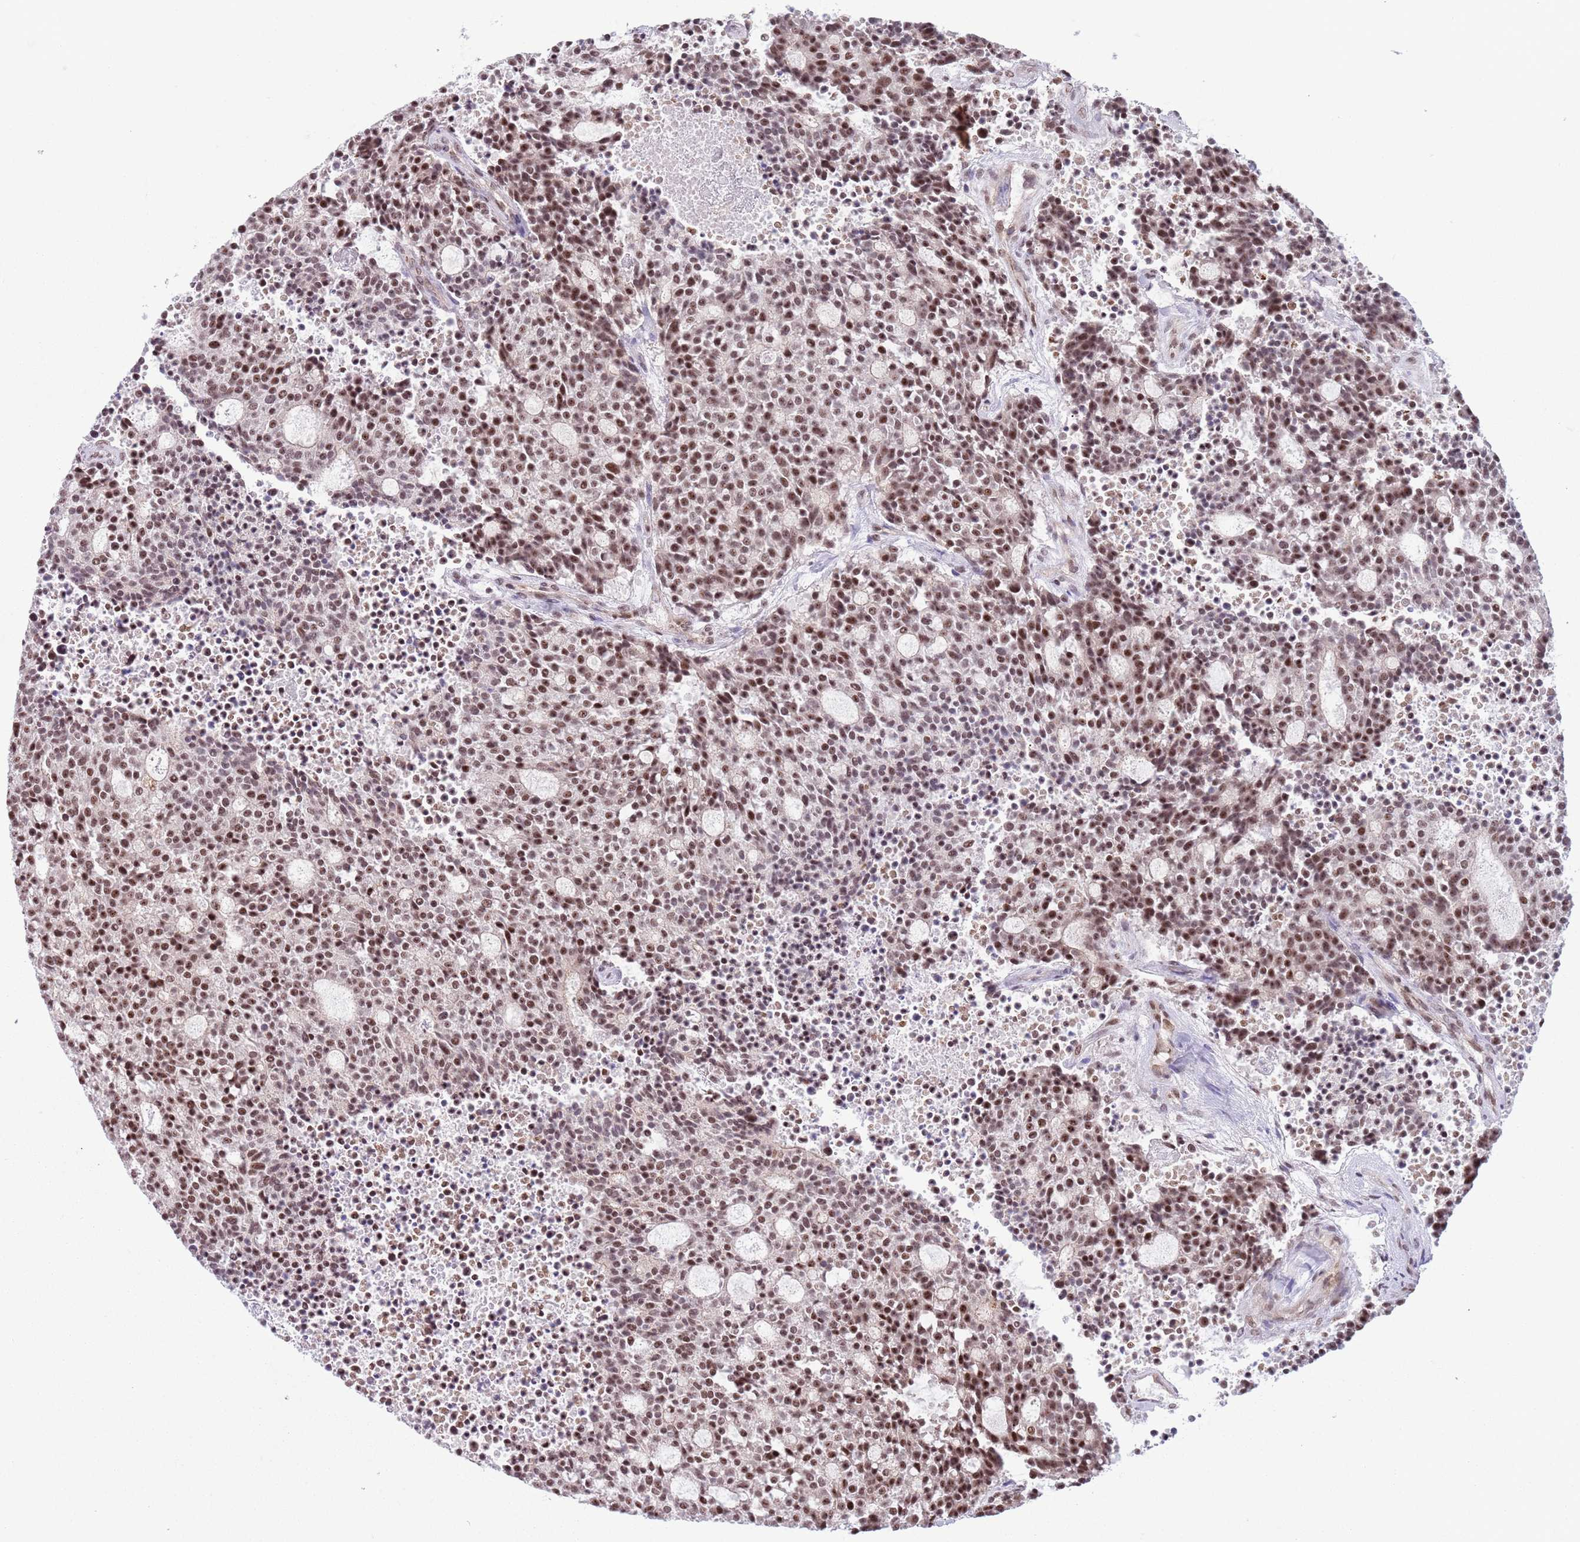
{"staining": {"intensity": "moderate", "quantity": ">75%", "location": "nuclear"}, "tissue": "carcinoid", "cell_type": "Tumor cells", "image_type": "cancer", "snomed": [{"axis": "morphology", "description": "Carcinoid, malignant, NOS"}, {"axis": "topography", "description": "Pancreas"}], "caption": "IHC photomicrograph of neoplastic tissue: human carcinoid stained using immunohistochemistry exhibits medium levels of moderate protein expression localized specifically in the nuclear of tumor cells, appearing as a nuclear brown color.", "gene": "SIPA1L3", "patient": {"sex": "female", "age": 54}}